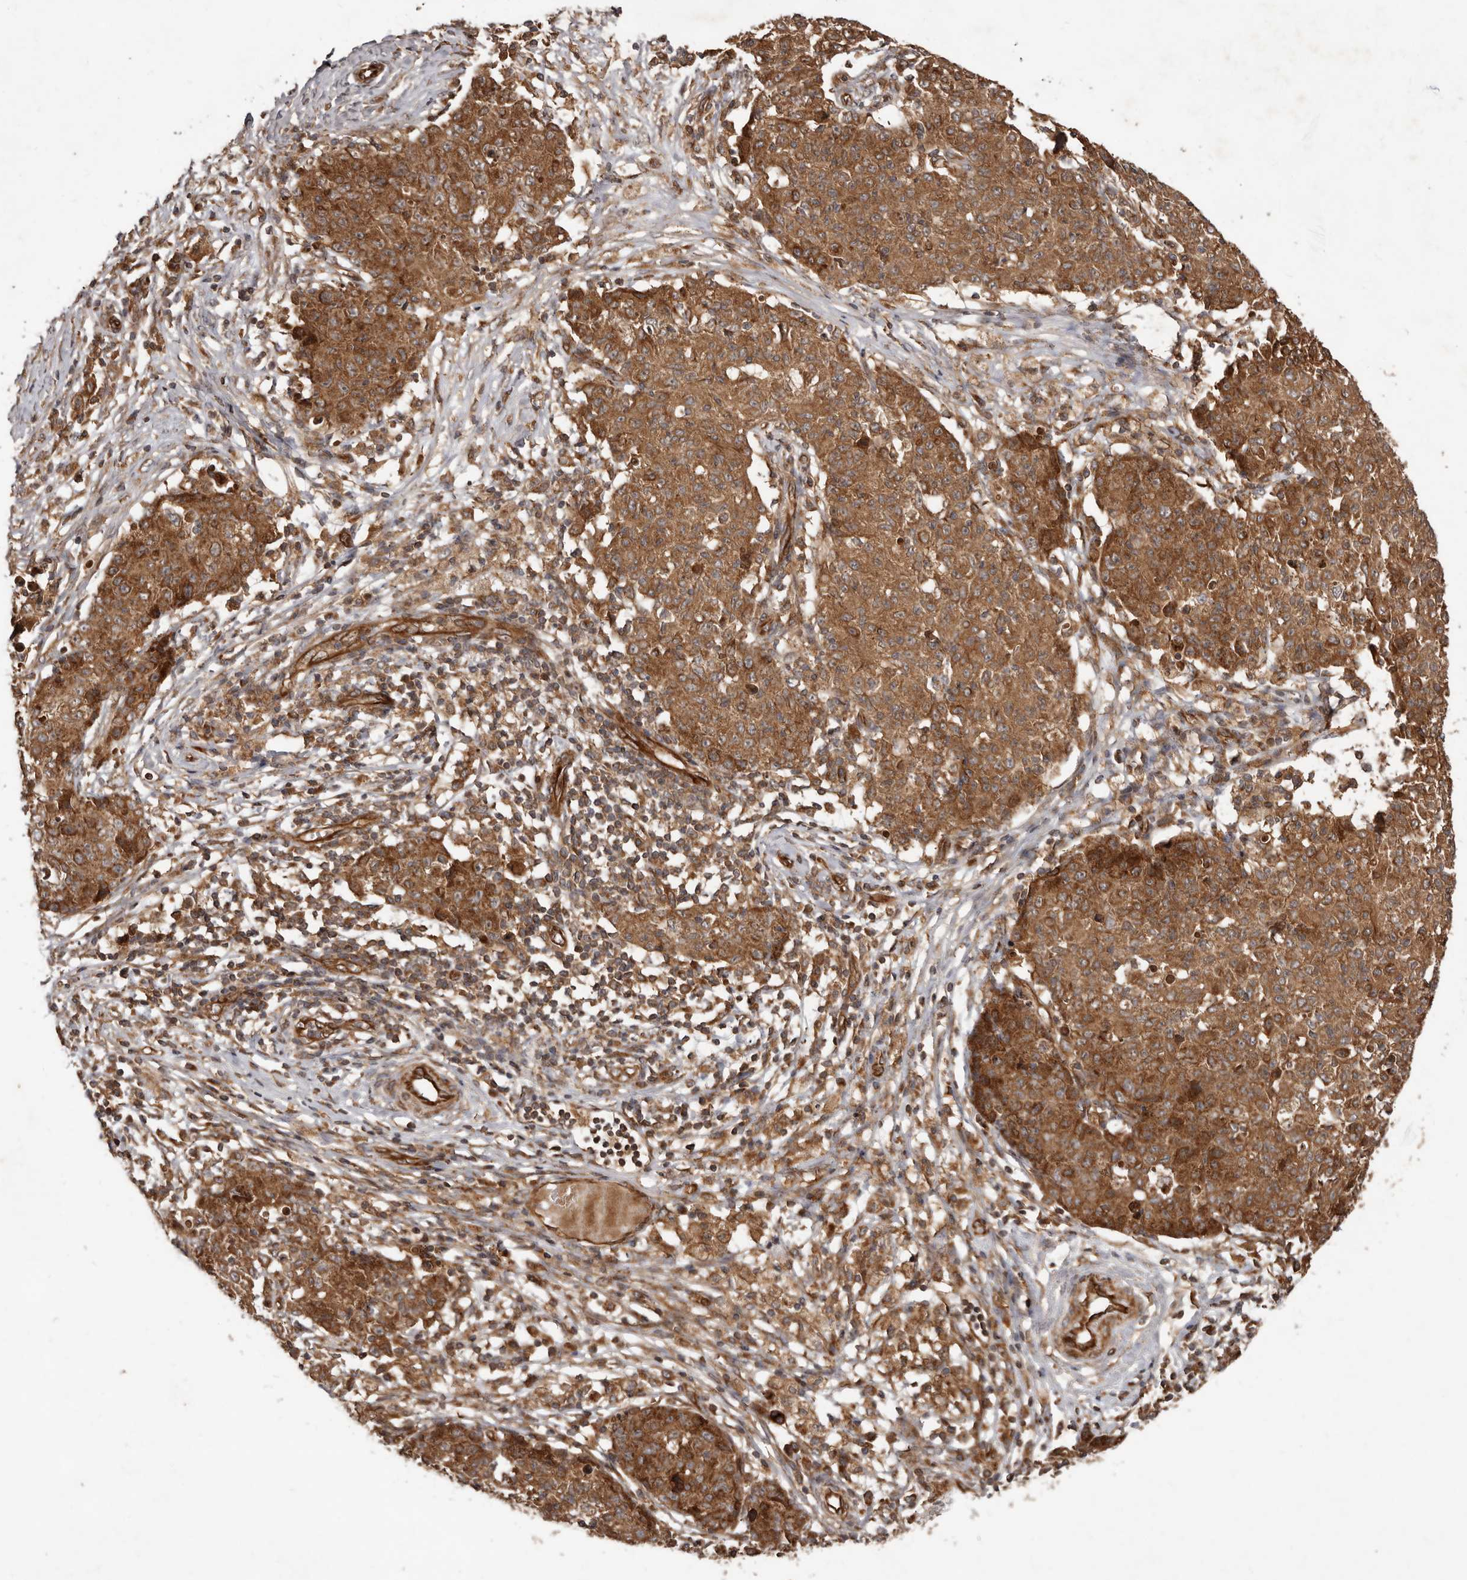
{"staining": {"intensity": "moderate", "quantity": ">75%", "location": "cytoplasmic/membranous"}, "tissue": "ovarian cancer", "cell_type": "Tumor cells", "image_type": "cancer", "snomed": [{"axis": "morphology", "description": "Carcinoma, endometroid"}, {"axis": "topography", "description": "Ovary"}], "caption": "A brown stain labels moderate cytoplasmic/membranous positivity of a protein in ovarian cancer (endometroid carcinoma) tumor cells. The staining was performed using DAB (3,3'-diaminobenzidine), with brown indicating positive protein expression. Nuclei are stained blue with hematoxylin.", "gene": "STK36", "patient": {"sex": "female", "age": 42}}